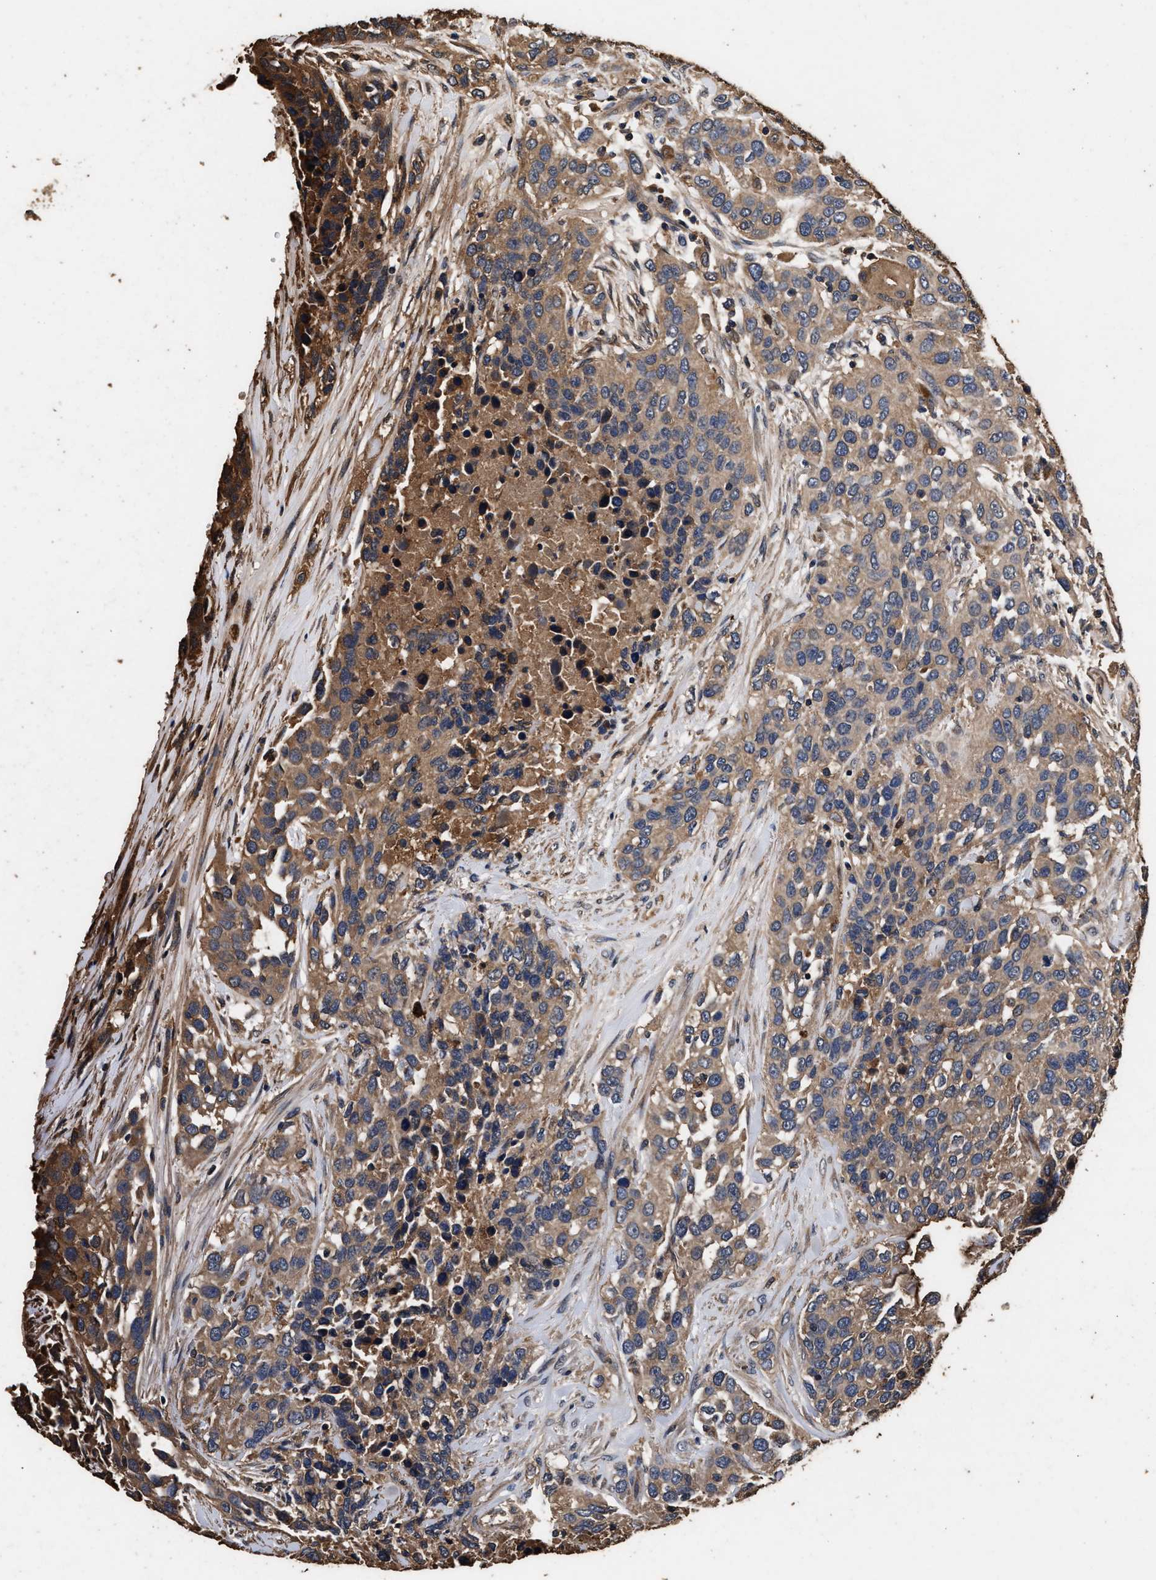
{"staining": {"intensity": "weak", "quantity": ">75%", "location": "cytoplasmic/membranous"}, "tissue": "urothelial cancer", "cell_type": "Tumor cells", "image_type": "cancer", "snomed": [{"axis": "morphology", "description": "Urothelial carcinoma, High grade"}, {"axis": "topography", "description": "Urinary bladder"}], "caption": "DAB immunohistochemical staining of urothelial carcinoma (high-grade) exhibits weak cytoplasmic/membranous protein positivity in approximately >75% of tumor cells.", "gene": "KYAT1", "patient": {"sex": "female", "age": 80}}